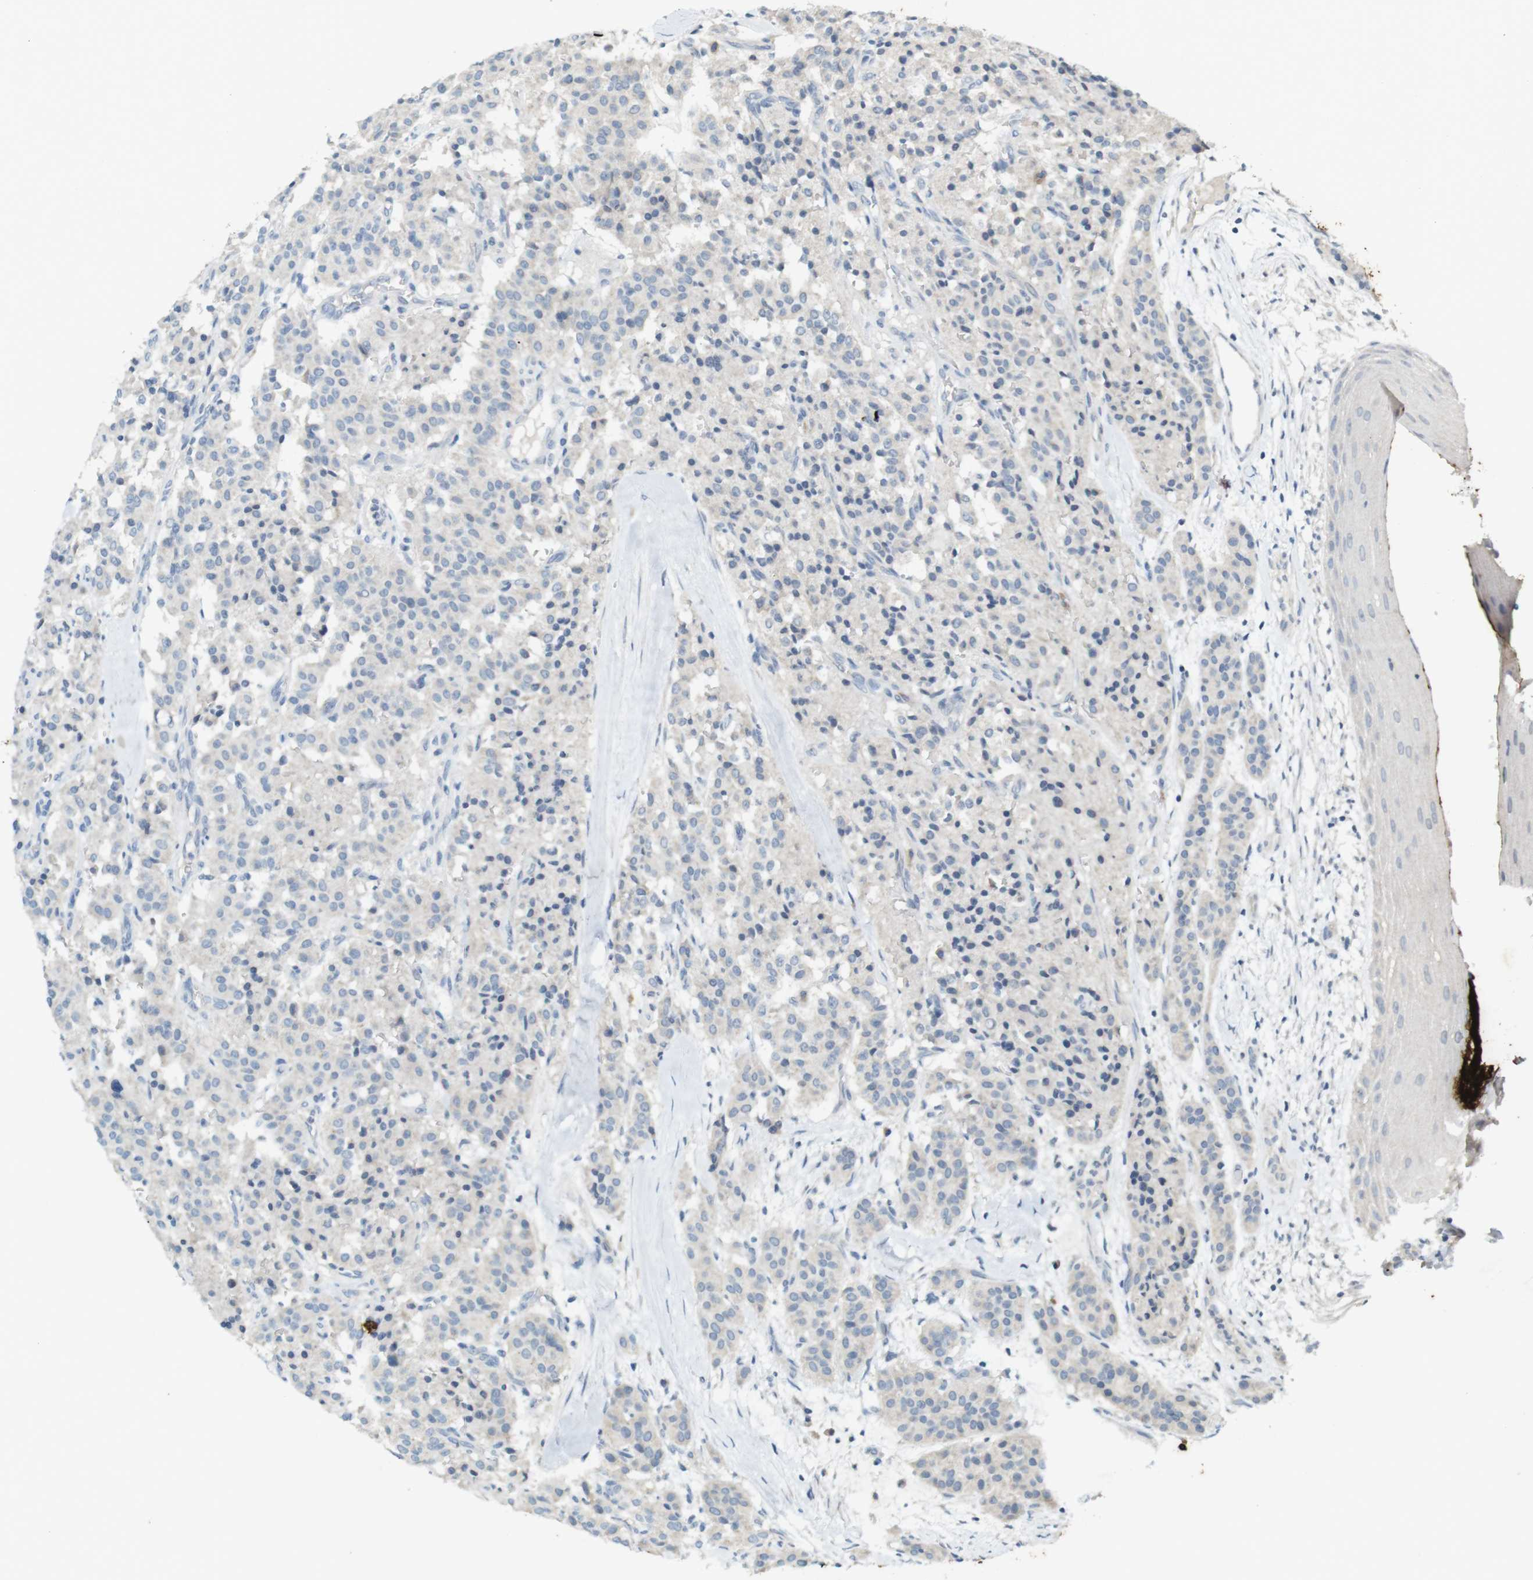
{"staining": {"intensity": "weak", "quantity": "<25%", "location": "cytoplasmic/membranous"}, "tissue": "carcinoid", "cell_type": "Tumor cells", "image_type": "cancer", "snomed": [{"axis": "morphology", "description": "Carcinoid, malignant, NOS"}, {"axis": "topography", "description": "Lung"}], "caption": "Immunohistochemical staining of human malignant carcinoid reveals no significant expression in tumor cells.", "gene": "MUC5B", "patient": {"sex": "male", "age": 30}}